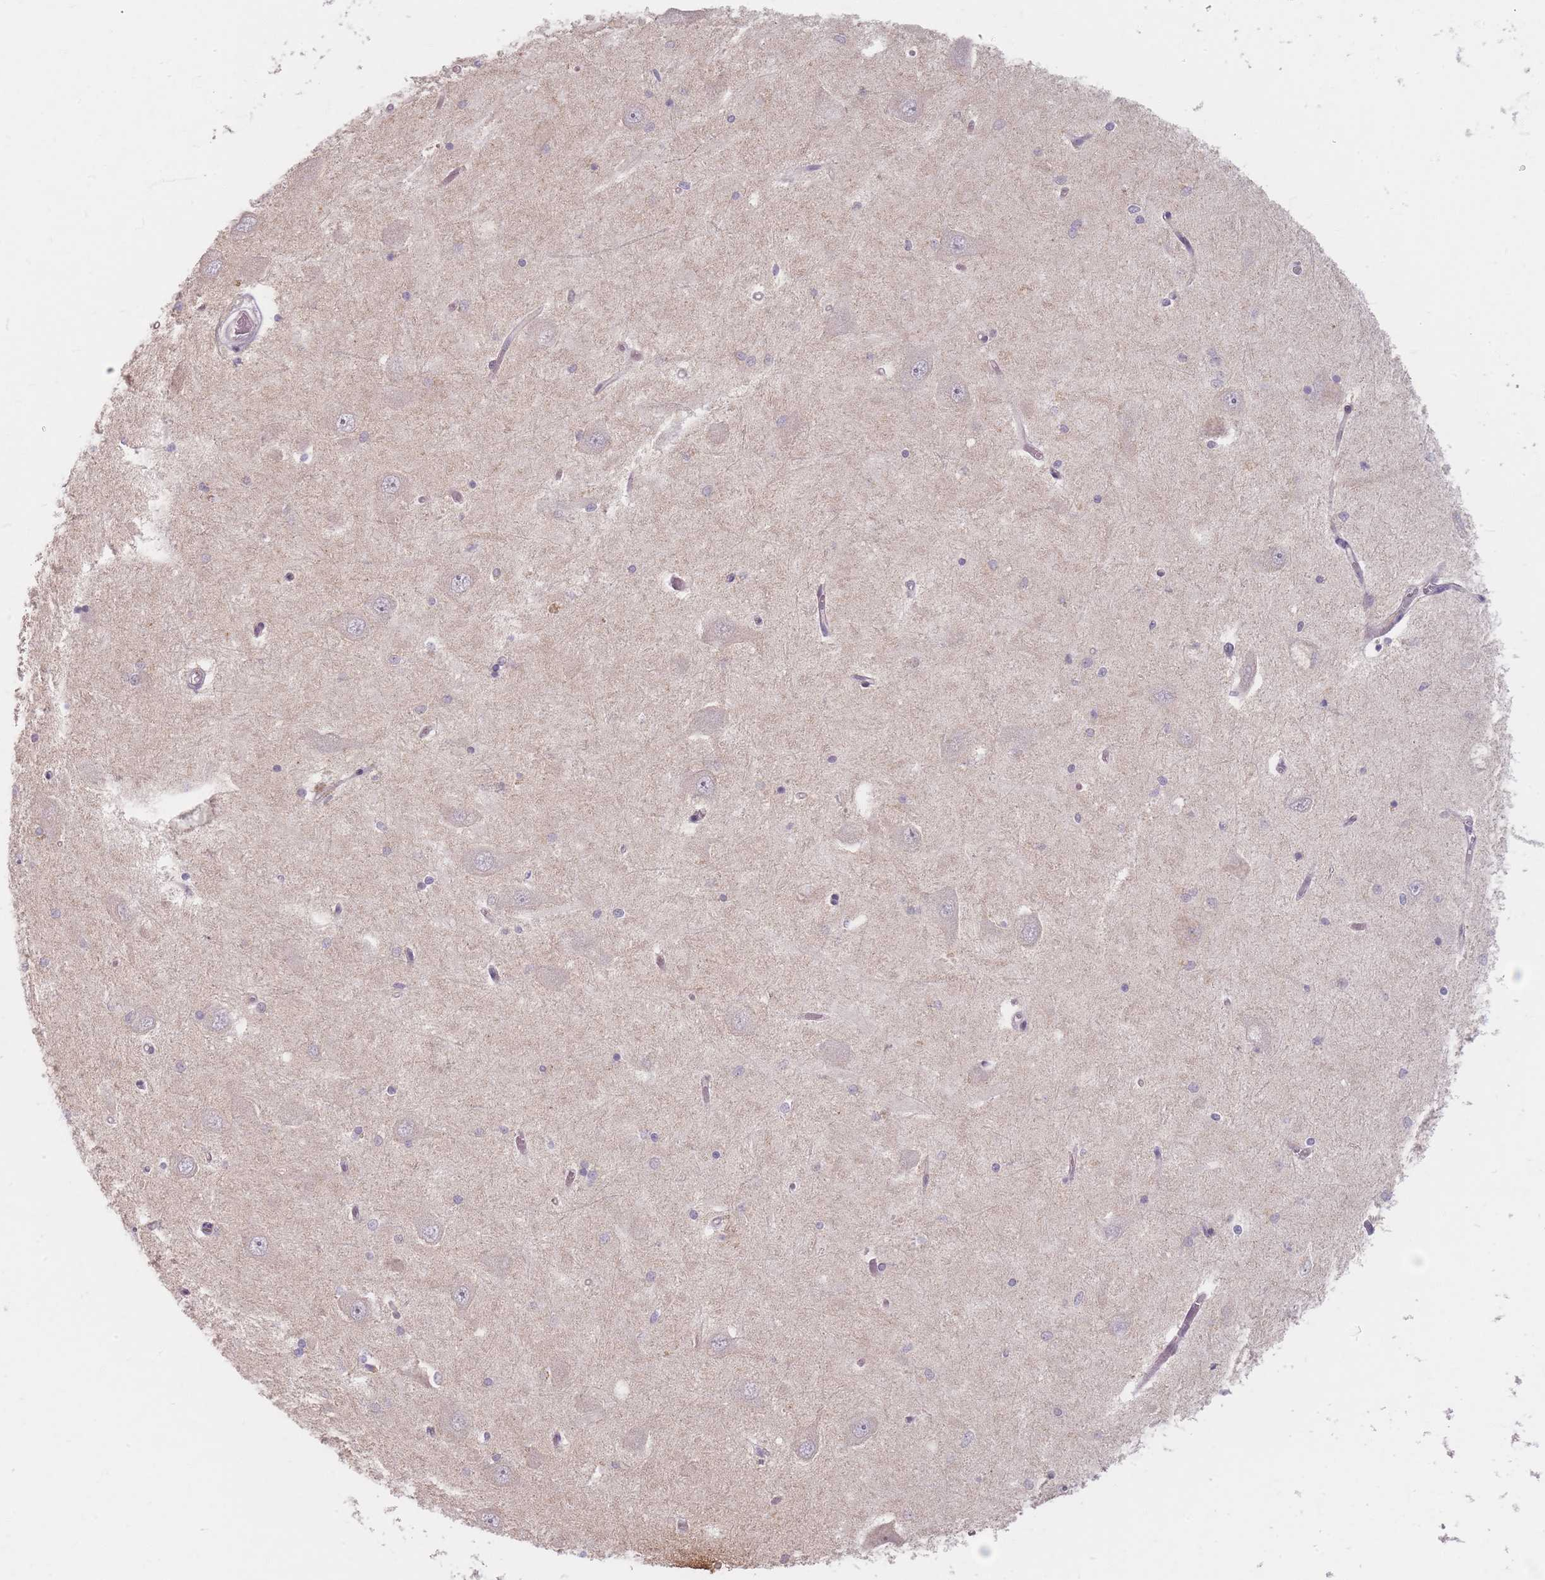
{"staining": {"intensity": "negative", "quantity": "none", "location": "none"}, "tissue": "hippocampus", "cell_type": "Glial cells", "image_type": "normal", "snomed": [{"axis": "morphology", "description": "Normal tissue, NOS"}, {"axis": "topography", "description": "Hippocampus"}], "caption": "High power microscopy micrograph of an immunohistochemistry photomicrograph of normal hippocampus, revealing no significant staining in glial cells. The staining is performed using DAB (3,3'-diaminobenzidine) brown chromogen with nuclei counter-stained in using hematoxylin.", "gene": "GABRA6", "patient": {"sex": "male", "age": 45}}